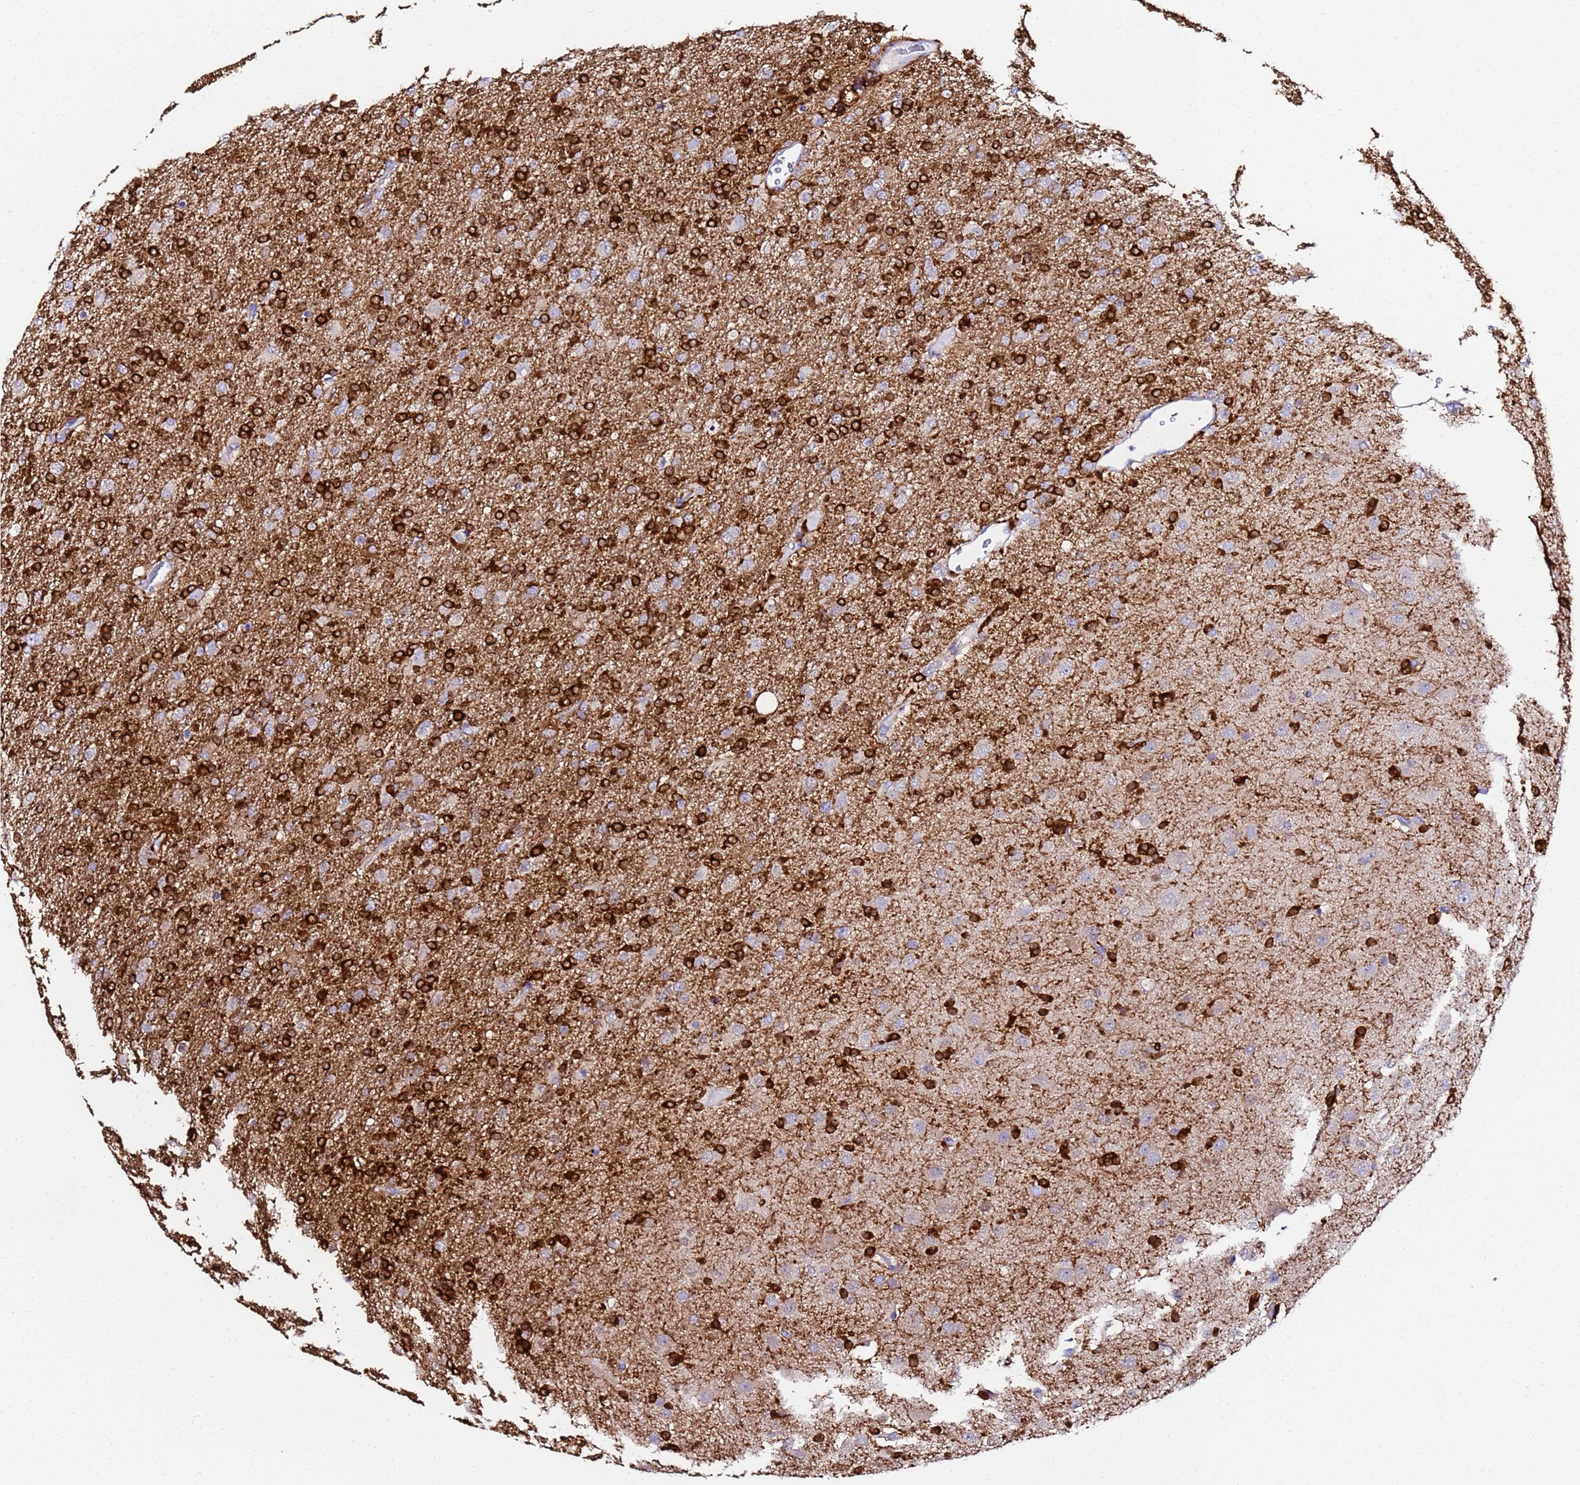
{"staining": {"intensity": "strong", "quantity": "25%-75%", "location": "cytoplasmic/membranous"}, "tissue": "glioma", "cell_type": "Tumor cells", "image_type": "cancer", "snomed": [{"axis": "morphology", "description": "Glioma, malignant, Low grade"}, {"axis": "topography", "description": "Brain"}], "caption": "About 25%-75% of tumor cells in human glioma display strong cytoplasmic/membranous protein staining as visualized by brown immunohistochemical staining.", "gene": "FTL", "patient": {"sex": "male", "age": 65}}